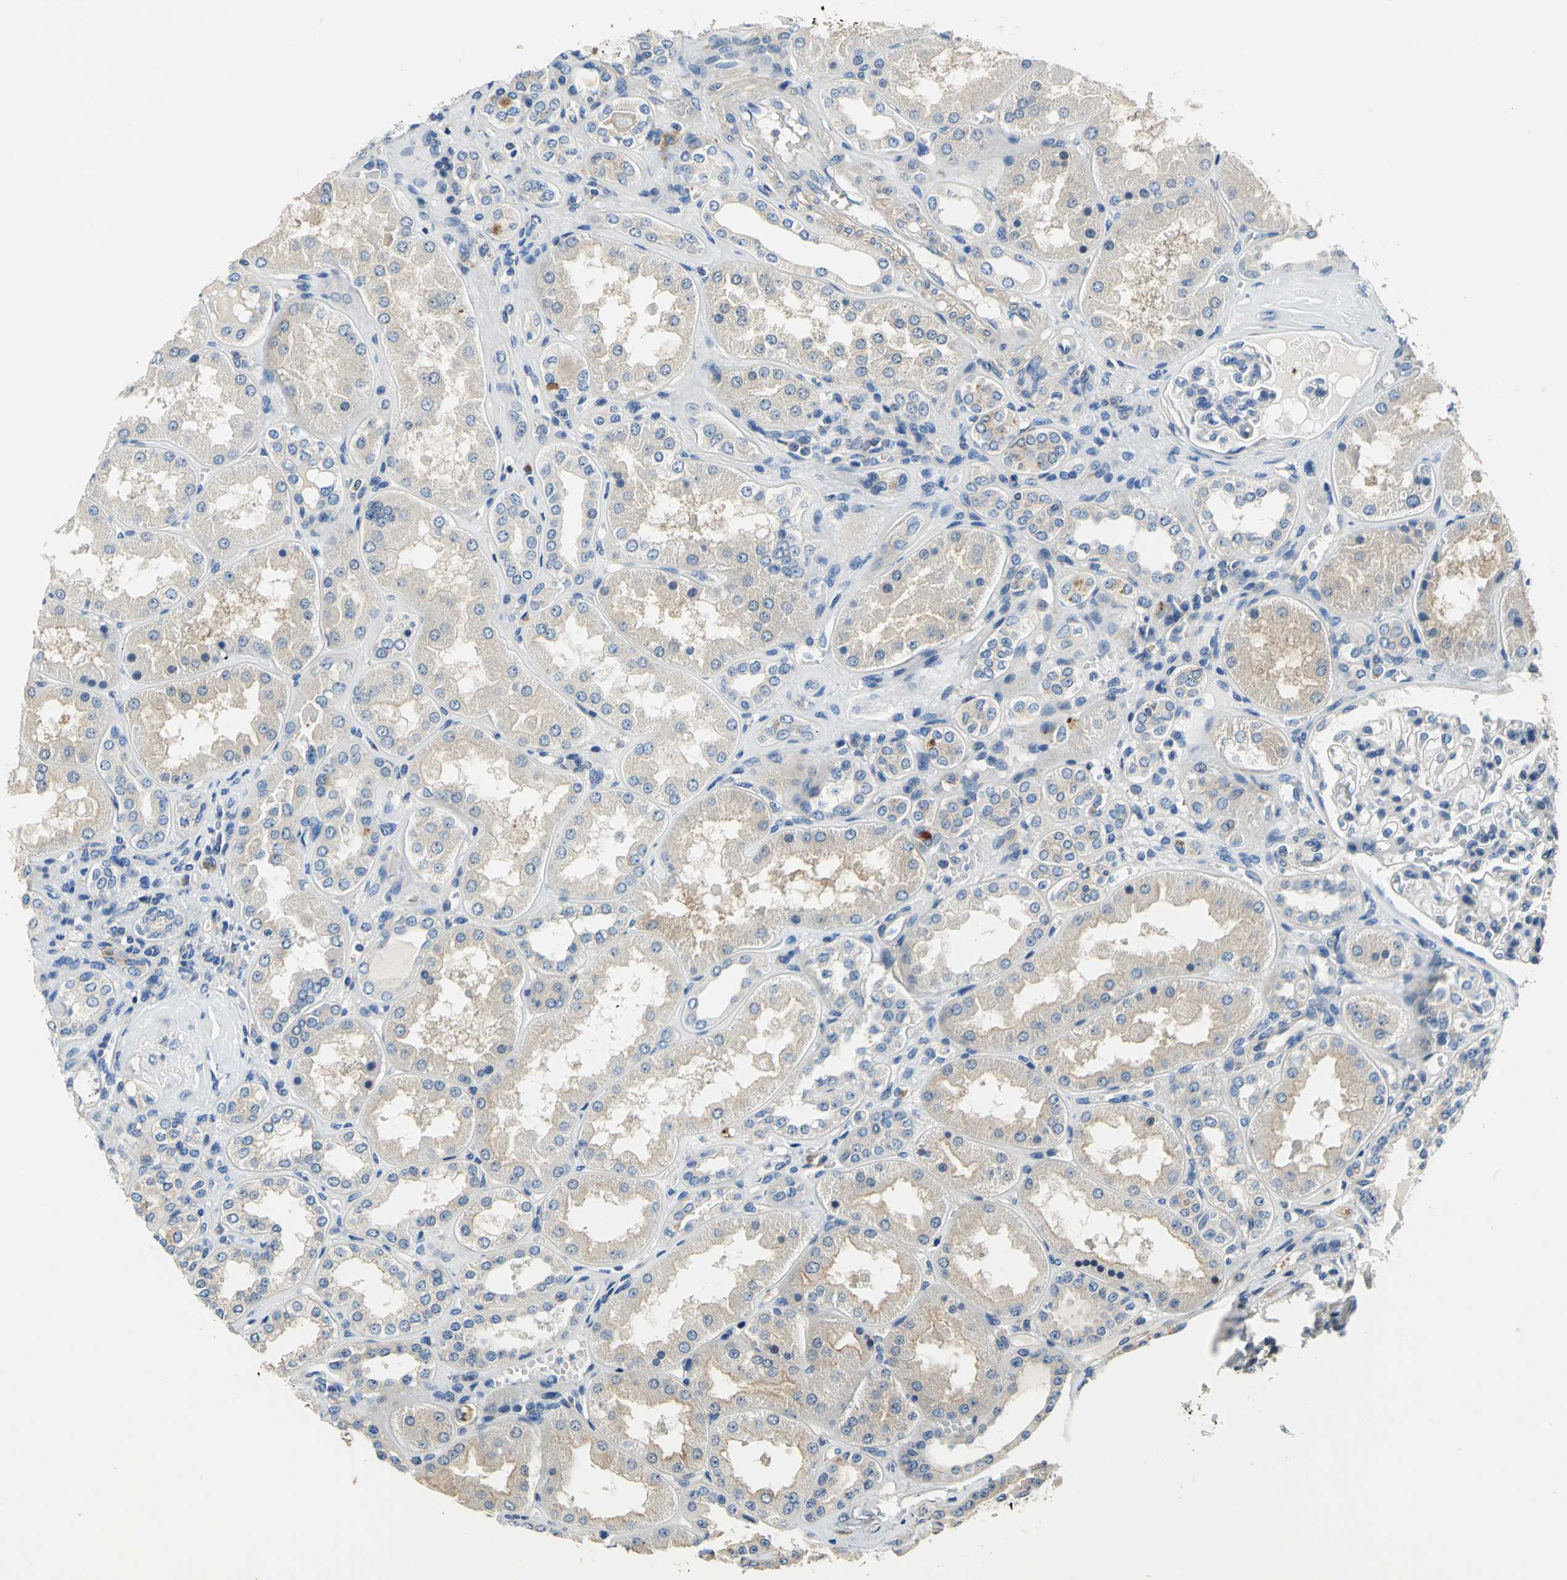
{"staining": {"intensity": "weak", "quantity": "<25%", "location": "cytoplasmic/membranous"}, "tissue": "kidney", "cell_type": "Cells in glomeruli", "image_type": "normal", "snomed": [{"axis": "morphology", "description": "Normal tissue, NOS"}, {"axis": "topography", "description": "Kidney"}], "caption": "The photomicrograph displays no staining of cells in glomeruli in unremarkable kidney. (DAB IHC visualized using brightfield microscopy, high magnification).", "gene": "DDX3X", "patient": {"sex": "female", "age": 56}}